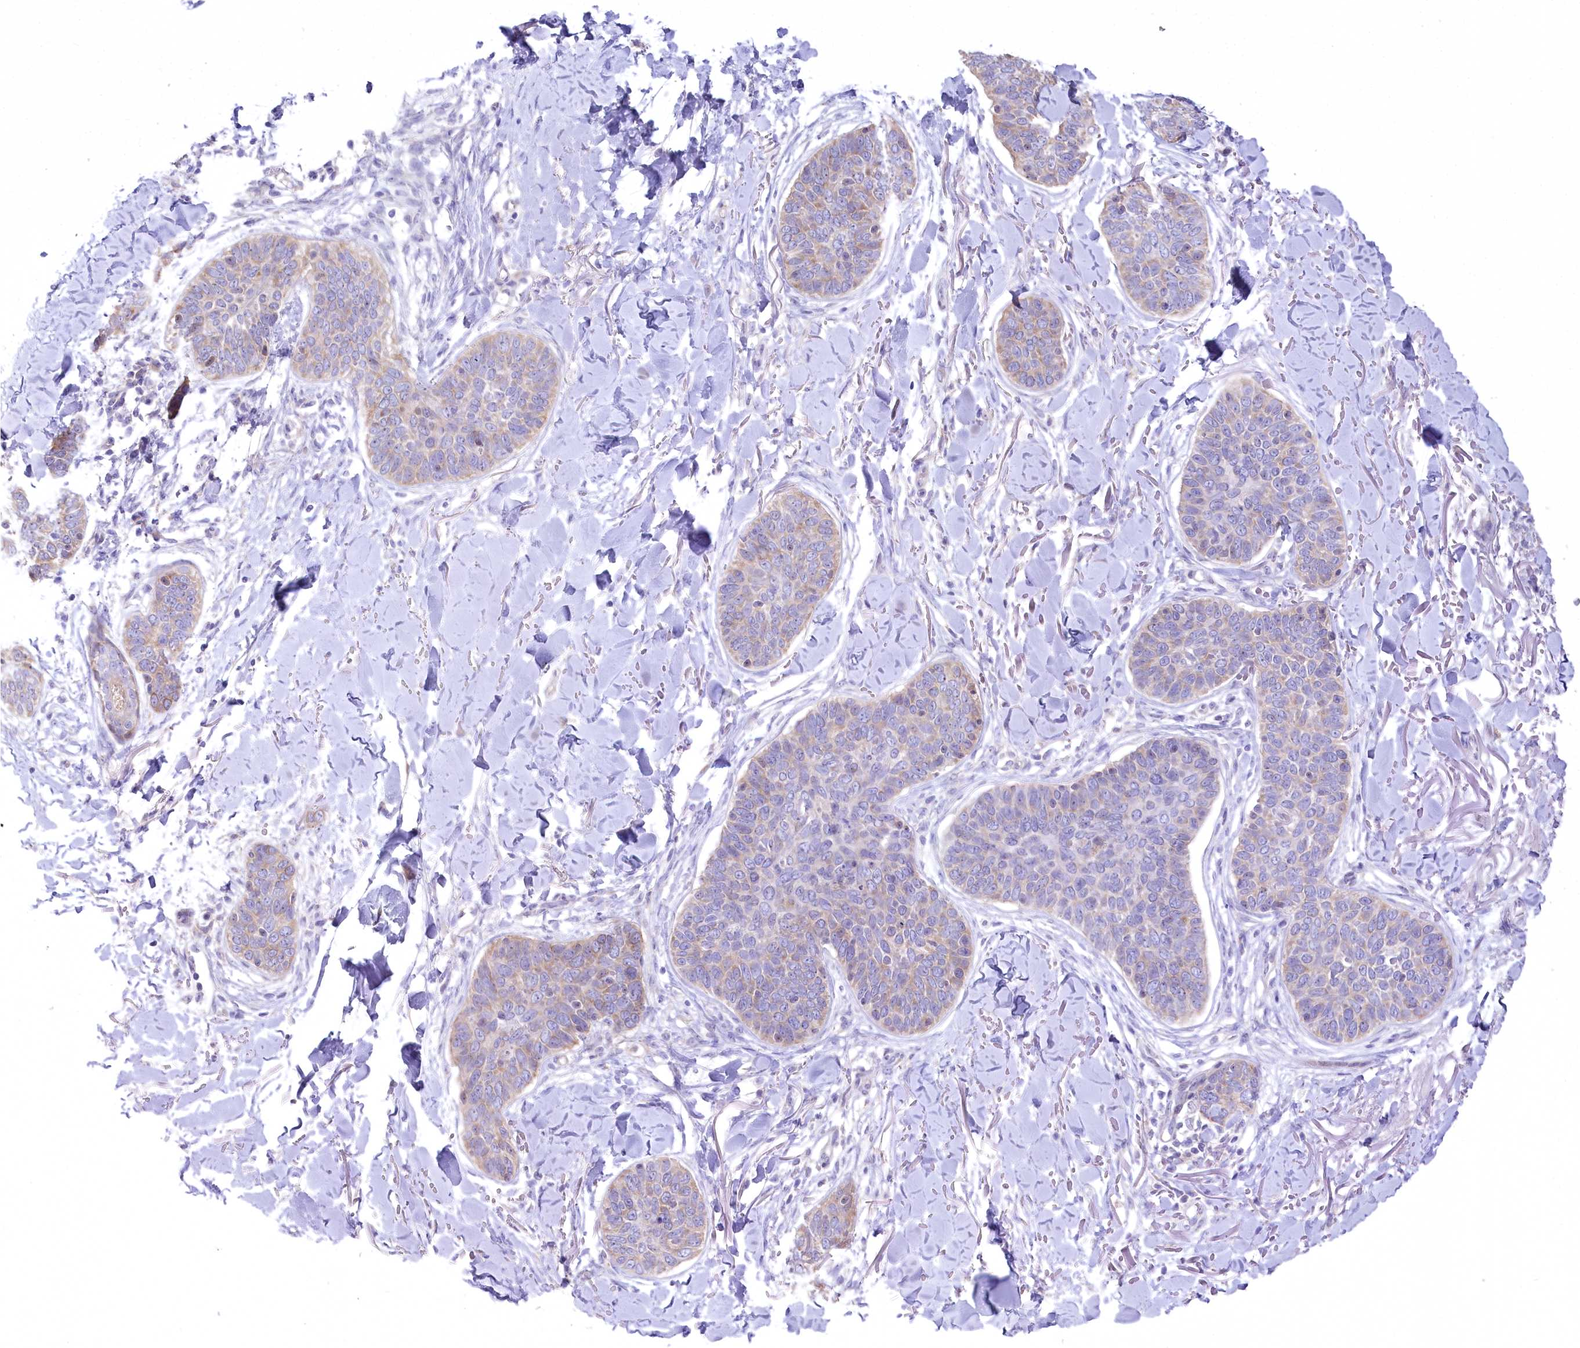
{"staining": {"intensity": "weak", "quantity": "25%-75%", "location": "cytoplasmic/membranous"}, "tissue": "skin cancer", "cell_type": "Tumor cells", "image_type": "cancer", "snomed": [{"axis": "morphology", "description": "Basal cell carcinoma"}, {"axis": "topography", "description": "Skin"}], "caption": "DAB (3,3'-diaminobenzidine) immunohistochemical staining of skin cancer shows weak cytoplasmic/membranous protein expression in about 25%-75% of tumor cells. Nuclei are stained in blue.", "gene": "MYOZ1", "patient": {"sex": "male", "age": 85}}